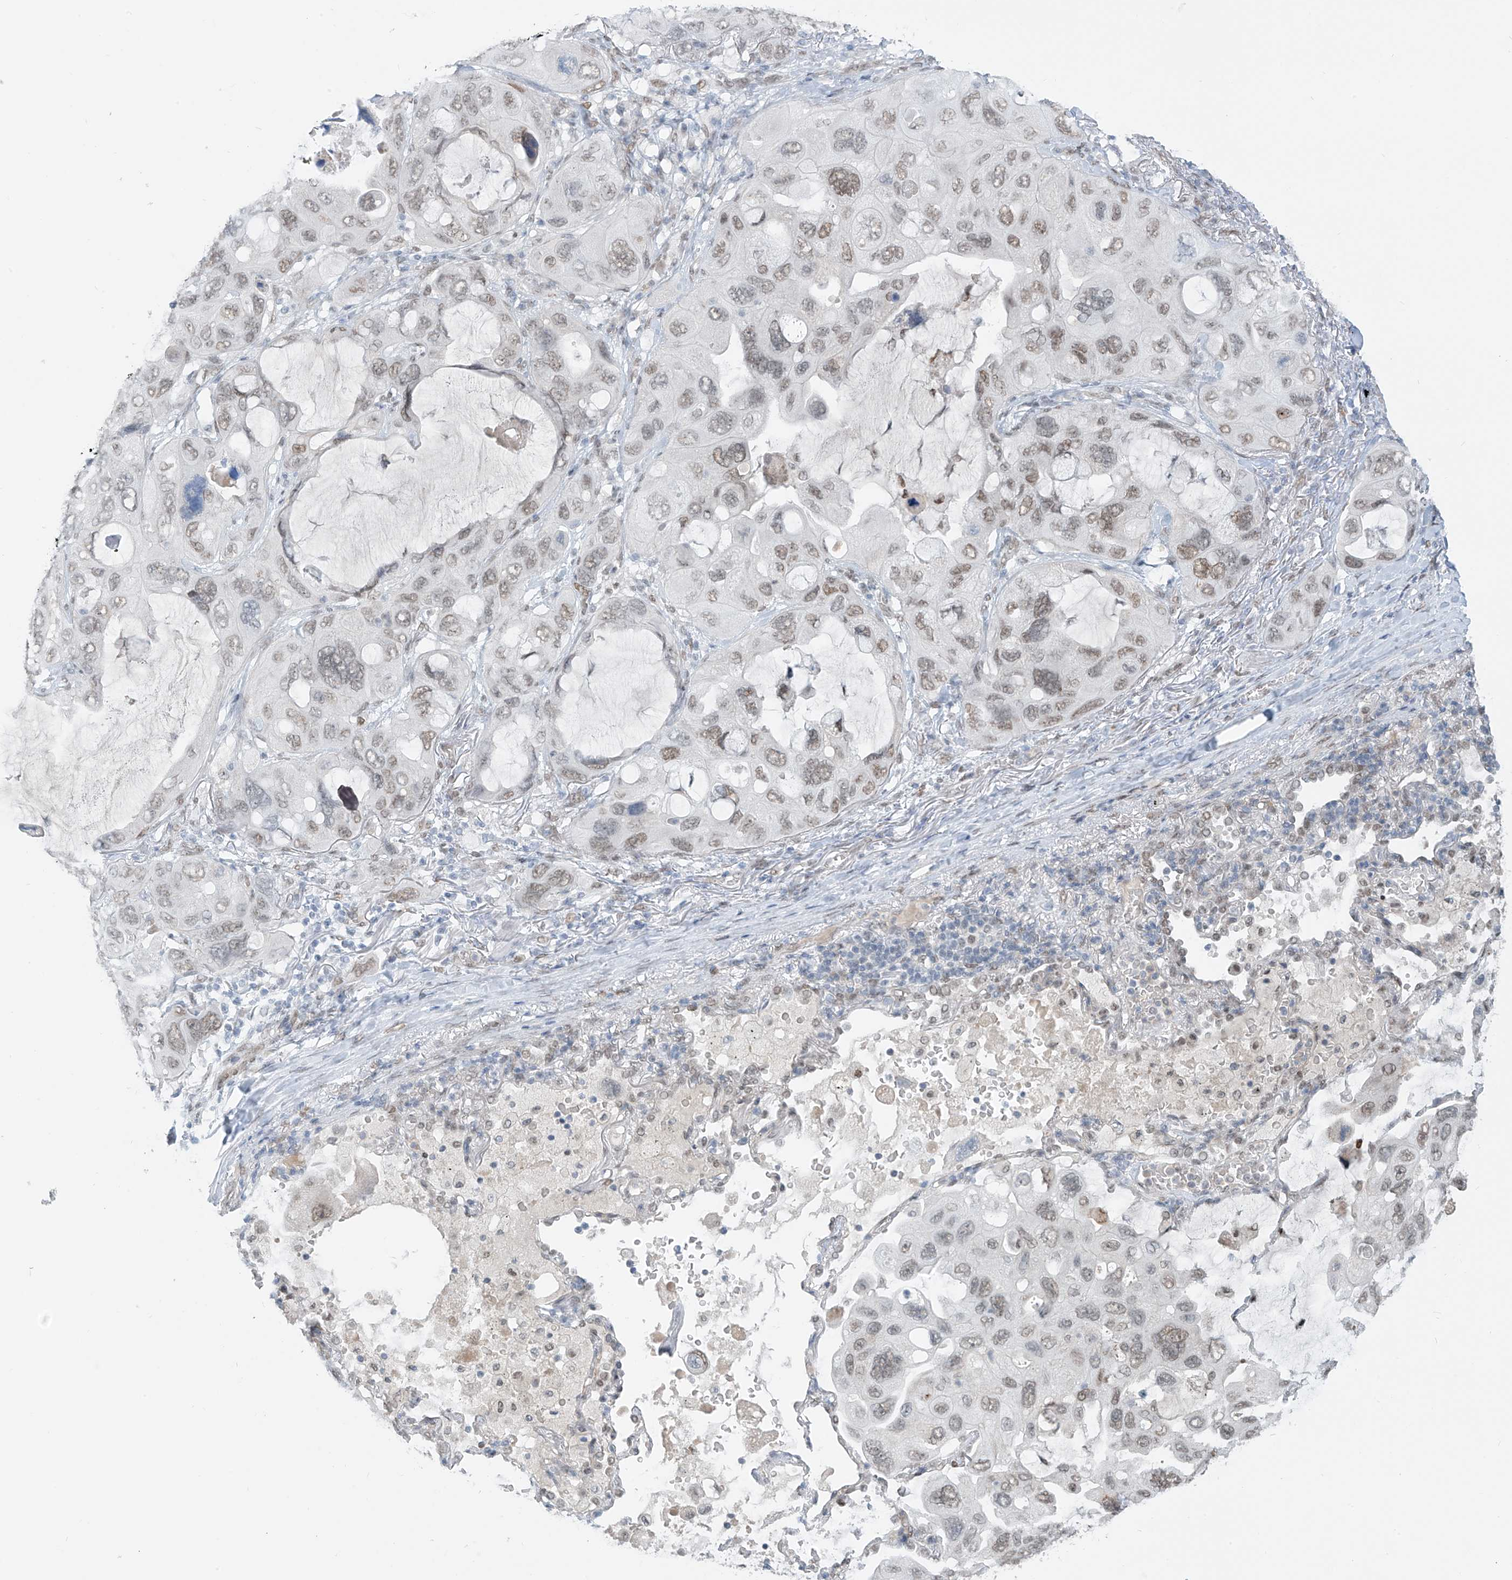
{"staining": {"intensity": "weak", "quantity": ">75%", "location": "nuclear"}, "tissue": "lung cancer", "cell_type": "Tumor cells", "image_type": "cancer", "snomed": [{"axis": "morphology", "description": "Squamous cell carcinoma, NOS"}, {"axis": "topography", "description": "Lung"}], "caption": "Protein staining by immunohistochemistry (IHC) reveals weak nuclear staining in about >75% of tumor cells in squamous cell carcinoma (lung).", "gene": "MCM9", "patient": {"sex": "female", "age": 73}}